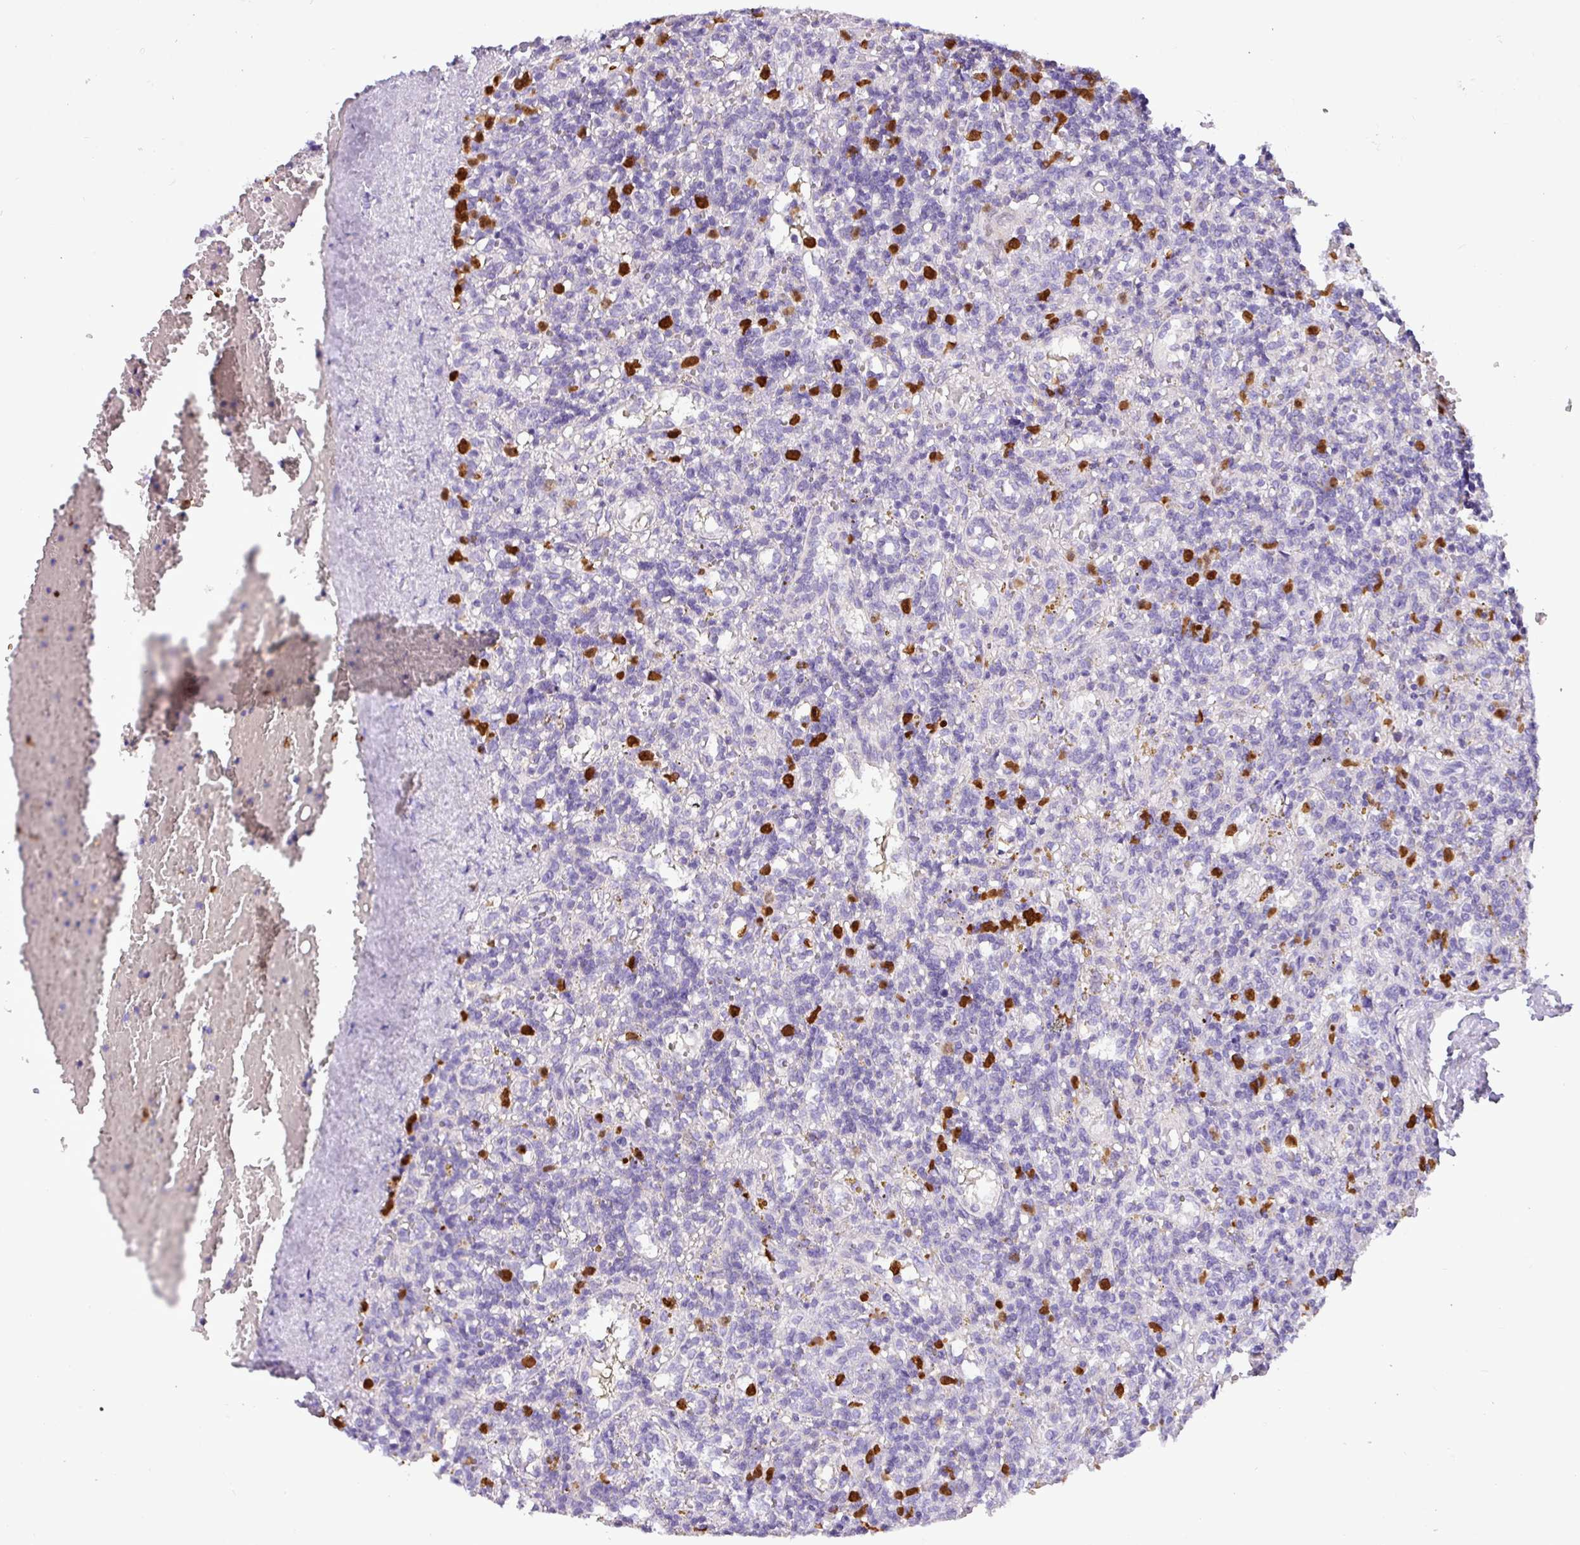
{"staining": {"intensity": "negative", "quantity": "none", "location": "none"}, "tissue": "lymphoma", "cell_type": "Tumor cells", "image_type": "cancer", "snomed": [{"axis": "morphology", "description": "Malignant lymphoma, non-Hodgkin's type, Low grade"}, {"axis": "topography", "description": "Spleen"}], "caption": "Lymphoma was stained to show a protein in brown. There is no significant staining in tumor cells.", "gene": "SH2D3C", "patient": {"sex": "male", "age": 67}}